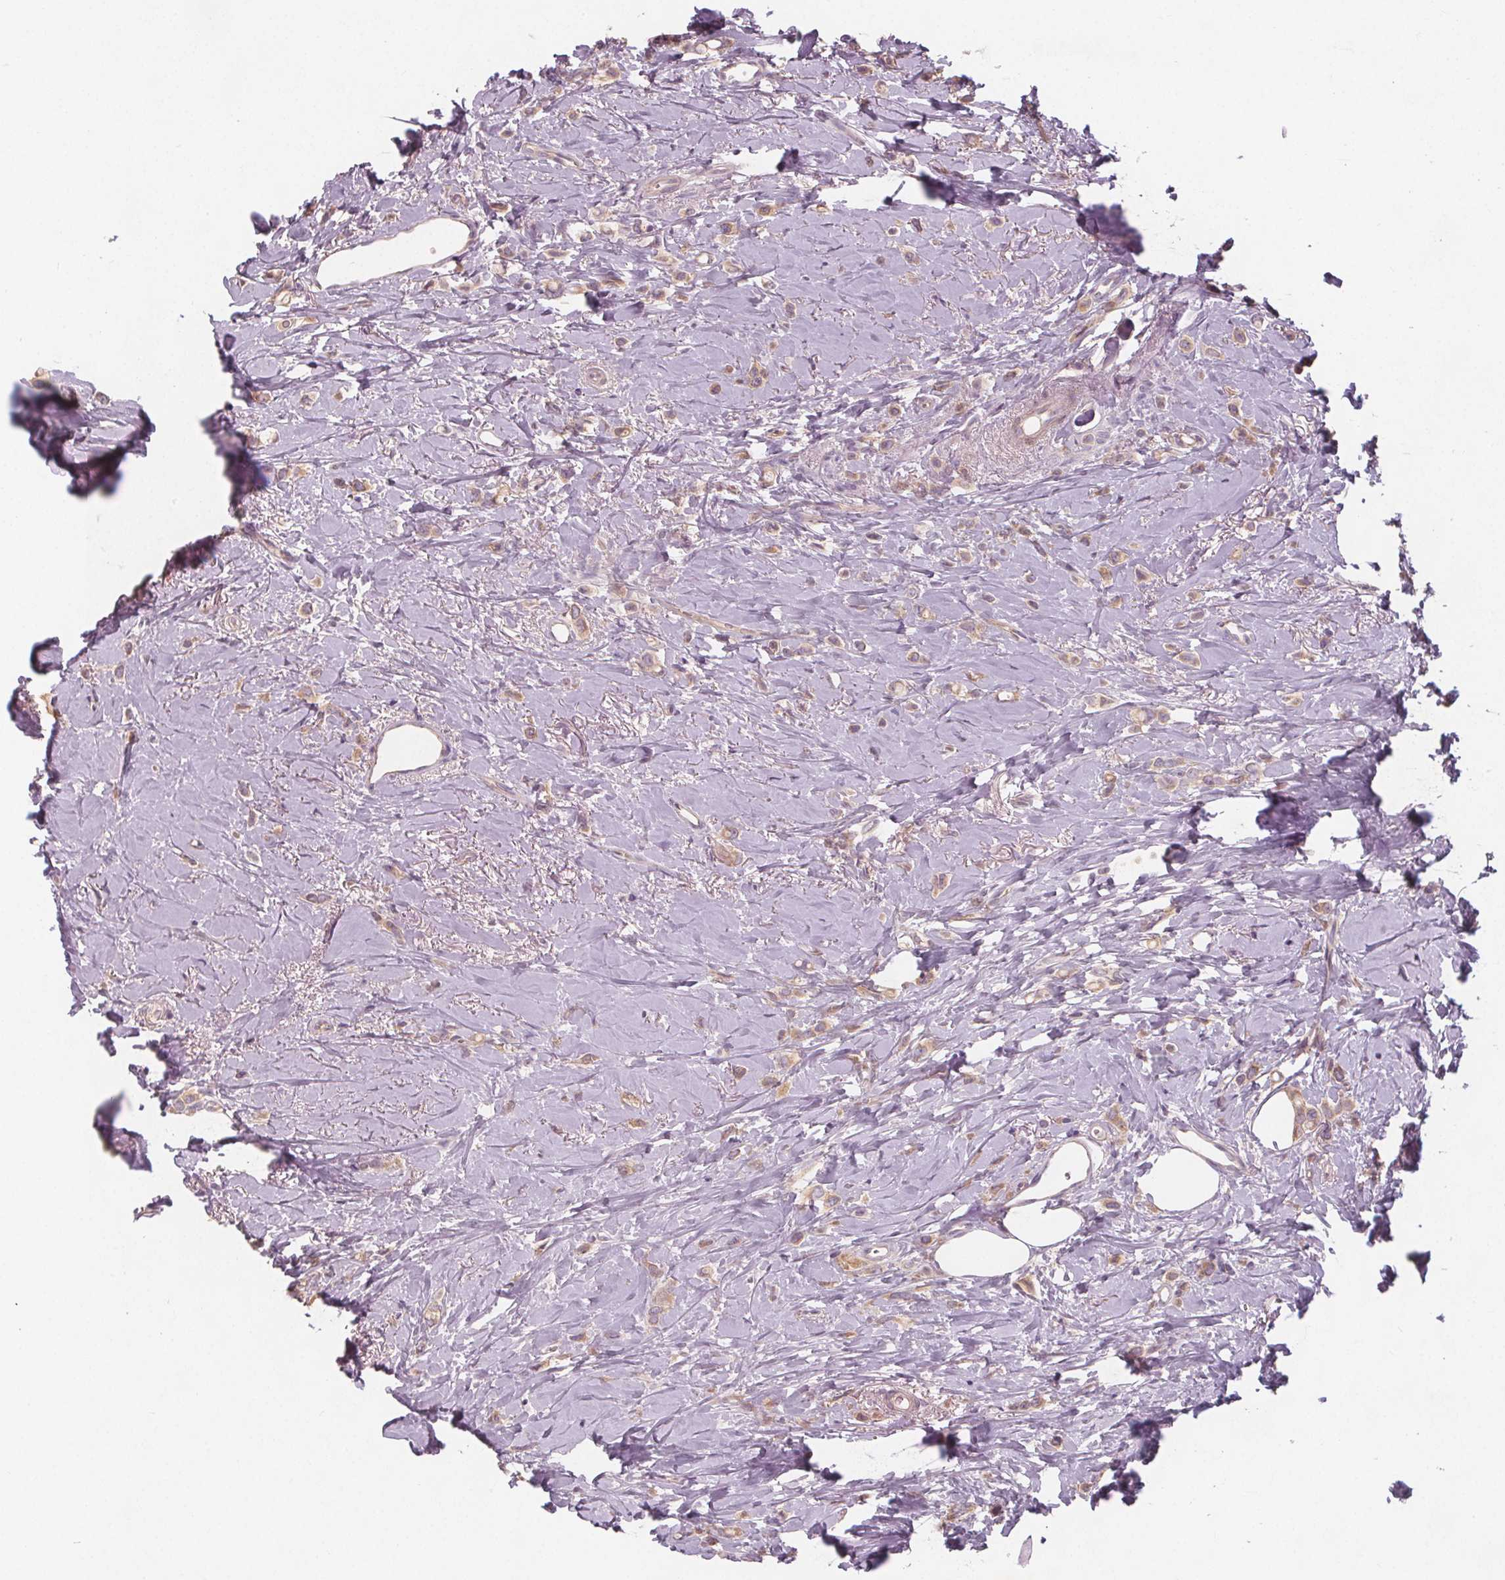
{"staining": {"intensity": "weak", "quantity": ">75%", "location": "cytoplasmic/membranous"}, "tissue": "breast cancer", "cell_type": "Tumor cells", "image_type": "cancer", "snomed": [{"axis": "morphology", "description": "Lobular carcinoma"}, {"axis": "topography", "description": "Breast"}], "caption": "Immunohistochemical staining of breast lobular carcinoma exhibits low levels of weak cytoplasmic/membranous expression in approximately >75% of tumor cells.", "gene": "VNN1", "patient": {"sex": "female", "age": 66}}